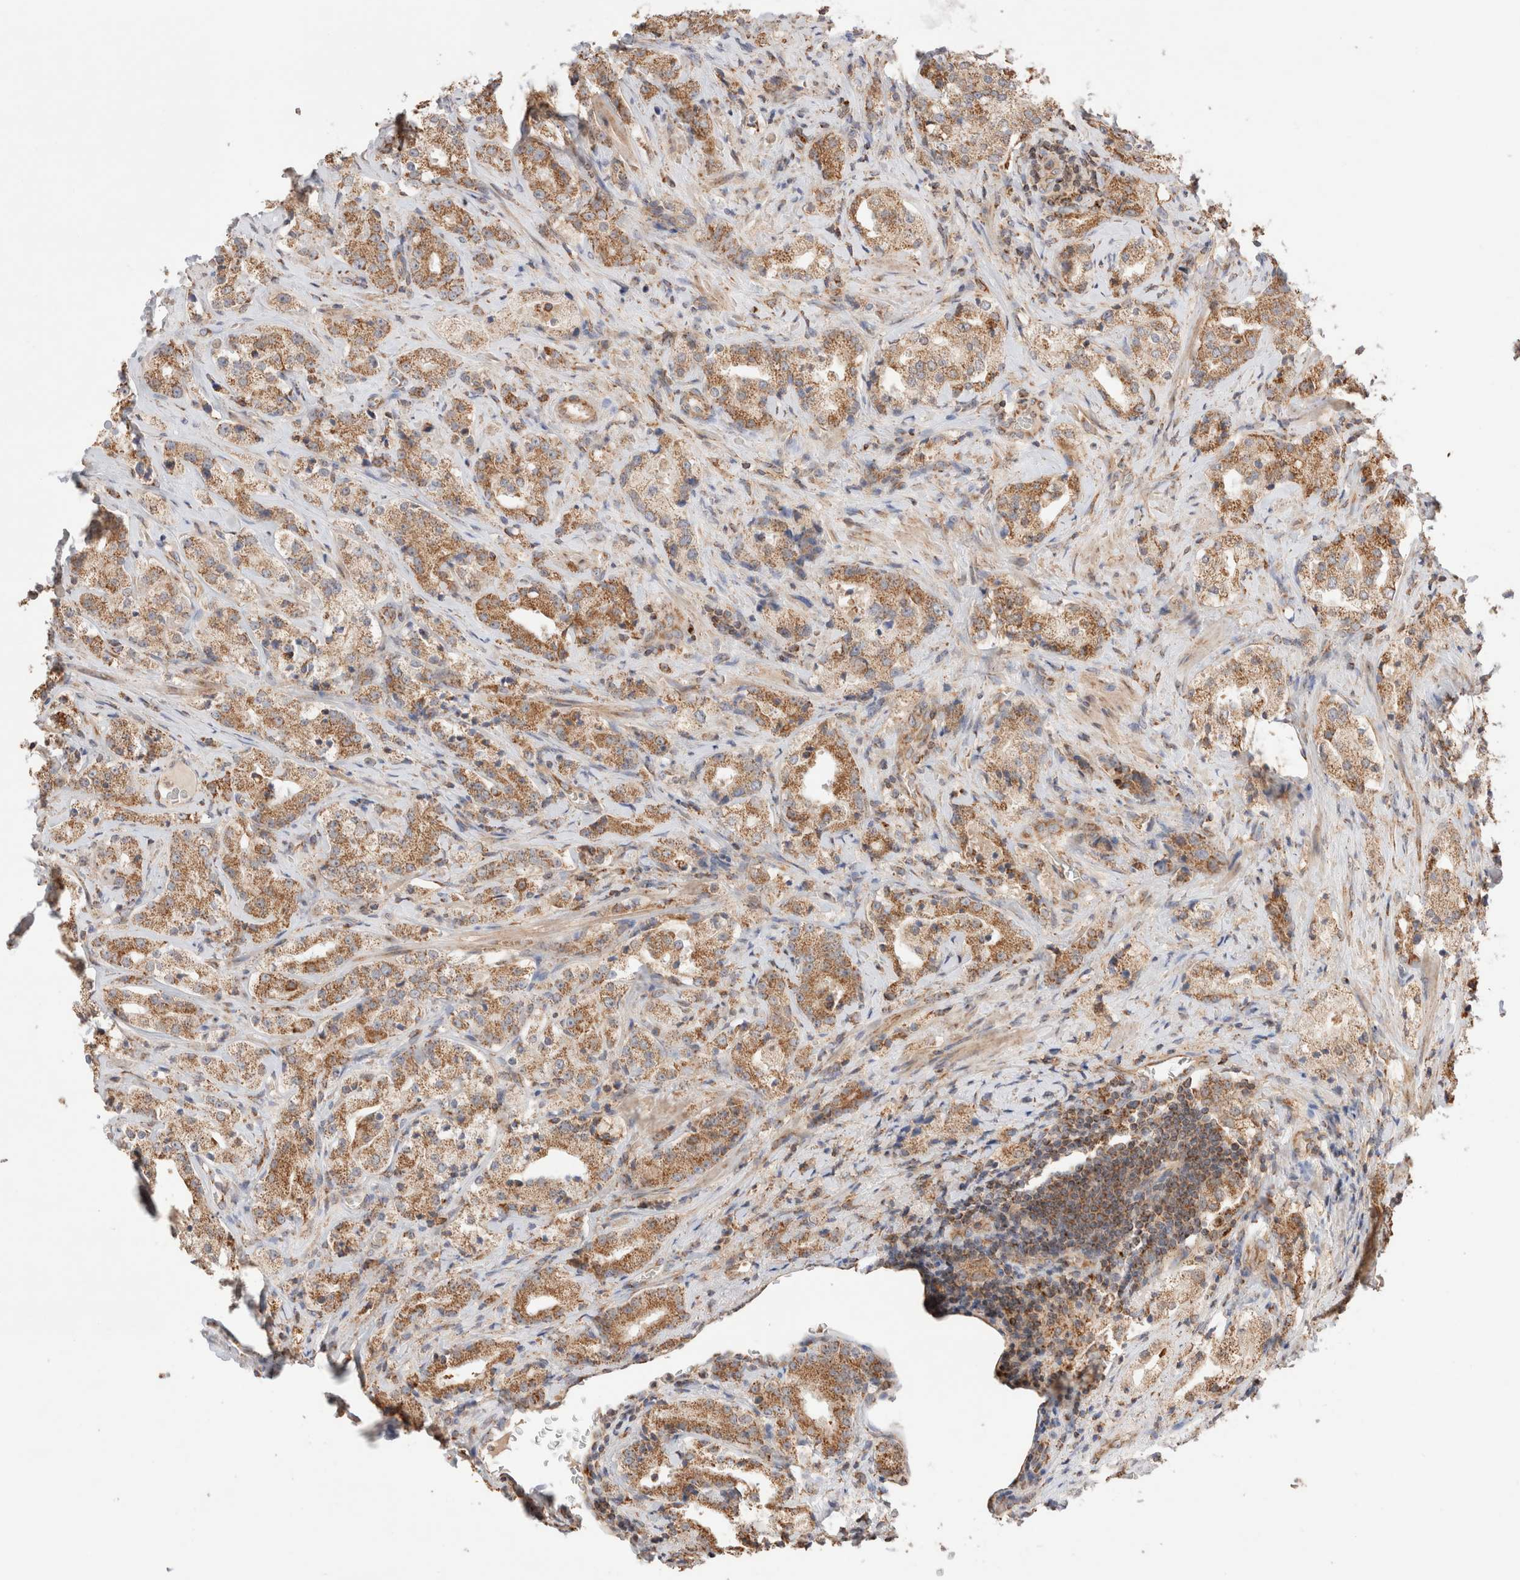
{"staining": {"intensity": "moderate", "quantity": ">75%", "location": "cytoplasmic/membranous"}, "tissue": "prostate cancer", "cell_type": "Tumor cells", "image_type": "cancer", "snomed": [{"axis": "morphology", "description": "Adenocarcinoma, High grade"}, {"axis": "topography", "description": "Prostate"}], "caption": "Immunohistochemistry (IHC) (DAB) staining of prostate cancer shows moderate cytoplasmic/membranous protein staining in about >75% of tumor cells.", "gene": "TMPPE", "patient": {"sex": "male", "age": 63}}